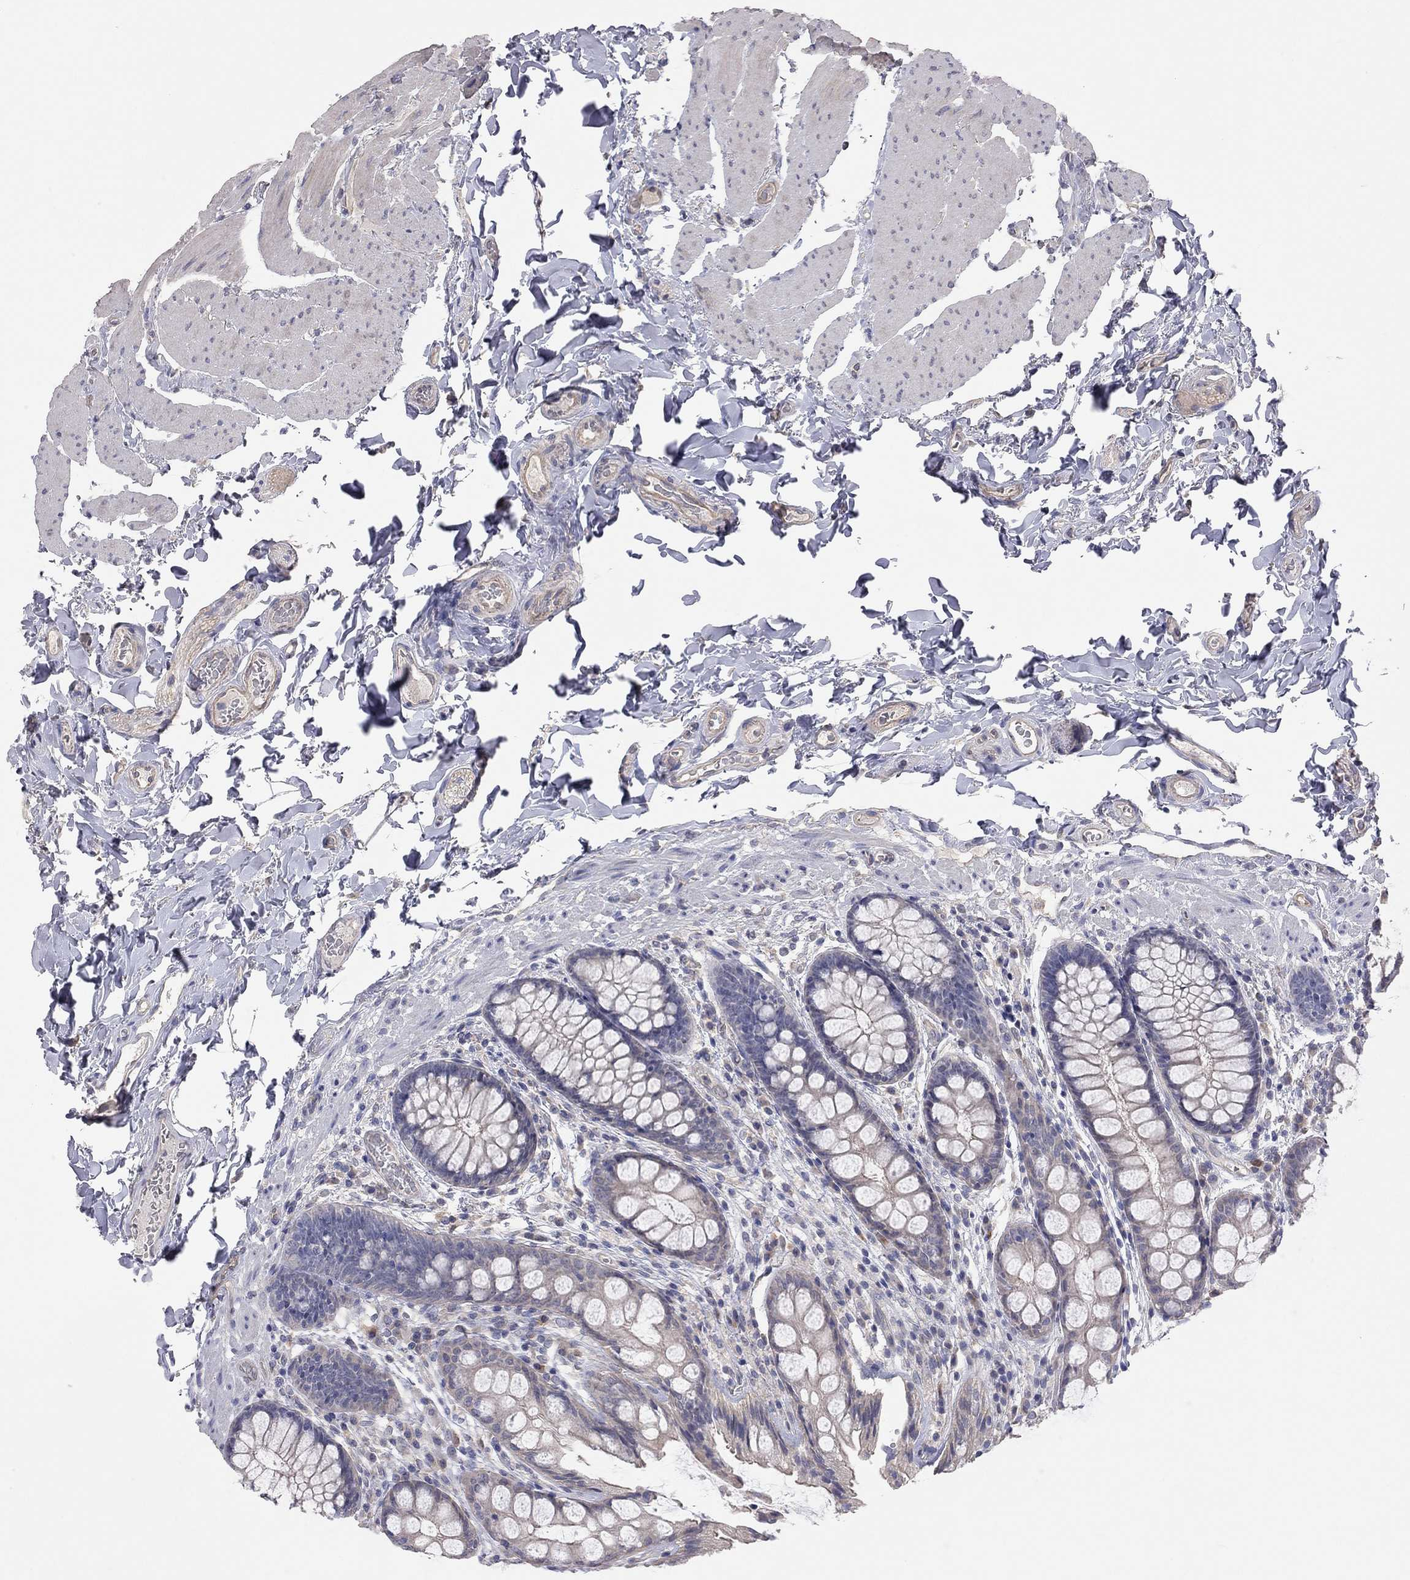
{"staining": {"intensity": "weak", "quantity": "25%-75%", "location": "cytoplasmic/membranous"}, "tissue": "colon", "cell_type": "Endothelial cells", "image_type": "normal", "snomed": [{"axis": "morphology", "description": "Normal tissue, NOS"}, {"axis": "topography", "description": "Colon"}], "caption": "Benign colon exhibits weak cytoplasmic/membranous staining in approximately 25%-75% of endothelial cells, visualized by immunohistochemistry. (DAB (3,3'-diaminobenzidine) IHC with brightfield microscopy, high magnification).", "gene": "KCNB1", "patient": {"sex": "female", "age": 86}}